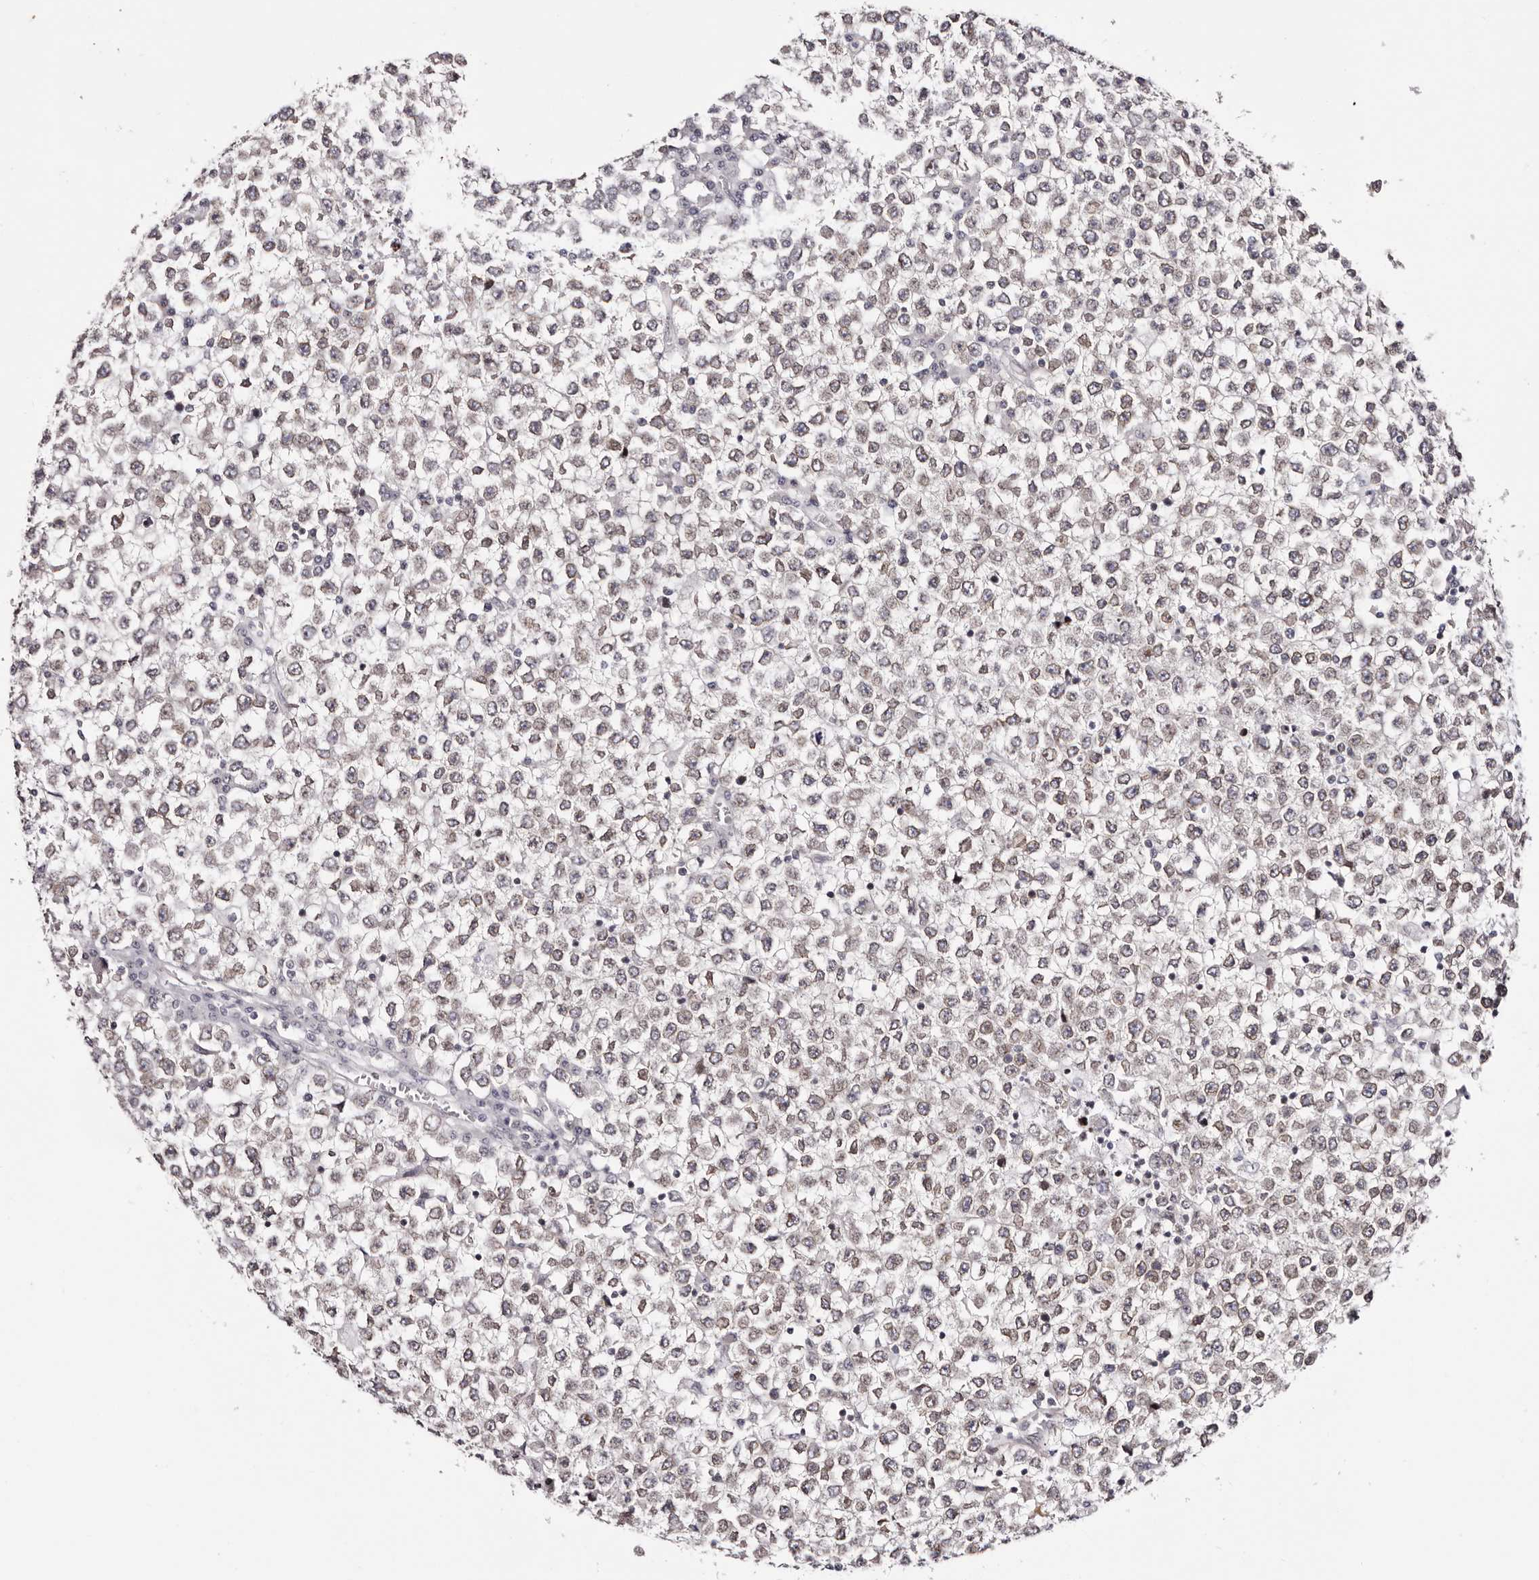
{"staining": {"intensity": "weak", "quantity": ">75%", "location": "cytoplasmic/membranous,nuclear"}, "tissue": "testis cancer", "cell_type": "Tumor cells", "image_type": "cancer", "snomed": [{"axis": "morphology", "description": "Seminoma, NOS"}, {"axis": "topography", "description": "Testis"}], "caption": "Immunohistochemical staining of testis cancer demonstrates low levels of weak cytoplasmic/membranous and nuclear staining in approximately >75% of tumor cells.", "gene": "NUP153", "patient": {"sex": "male", "age": 65}}